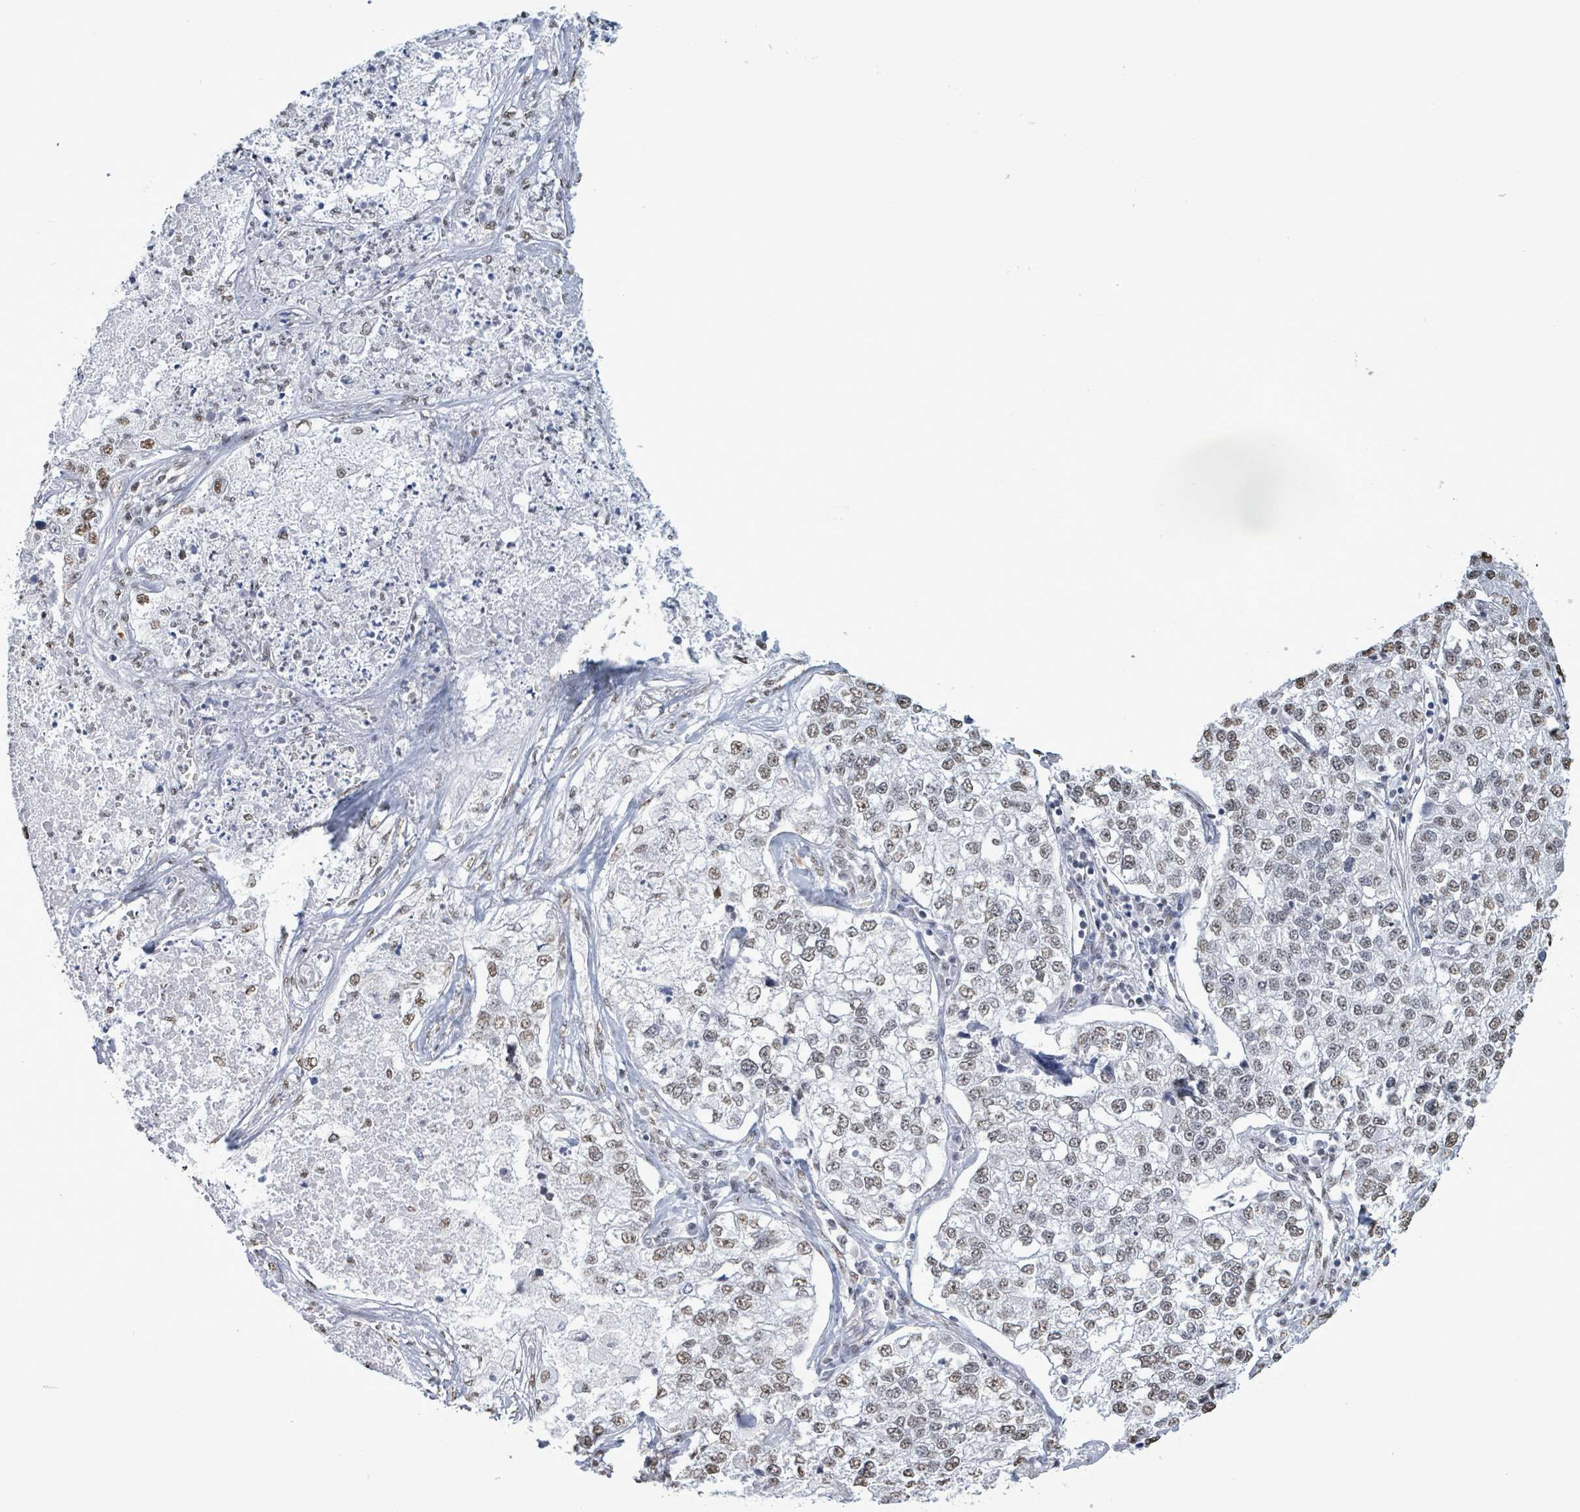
{"staining": {"intensity": "weak", "quantity": ">75%", "location": "nuclear"}, "tissue": "lung cancer", "cell_type": "Tumor cells", "image_type": "cancer", "snomed": [{"axis": "morphology", "description": "Adenocarcinoma, NOS"}, {"axis": "topography", "description": "Lung"}], "caption": "This is a histology image of IHC staining of lung adenocarcinoma, which shows weak expression in the nuclear of tumor cells.", "gene": "SAMD14", "patient": {"sex": "male", "age": 49}}